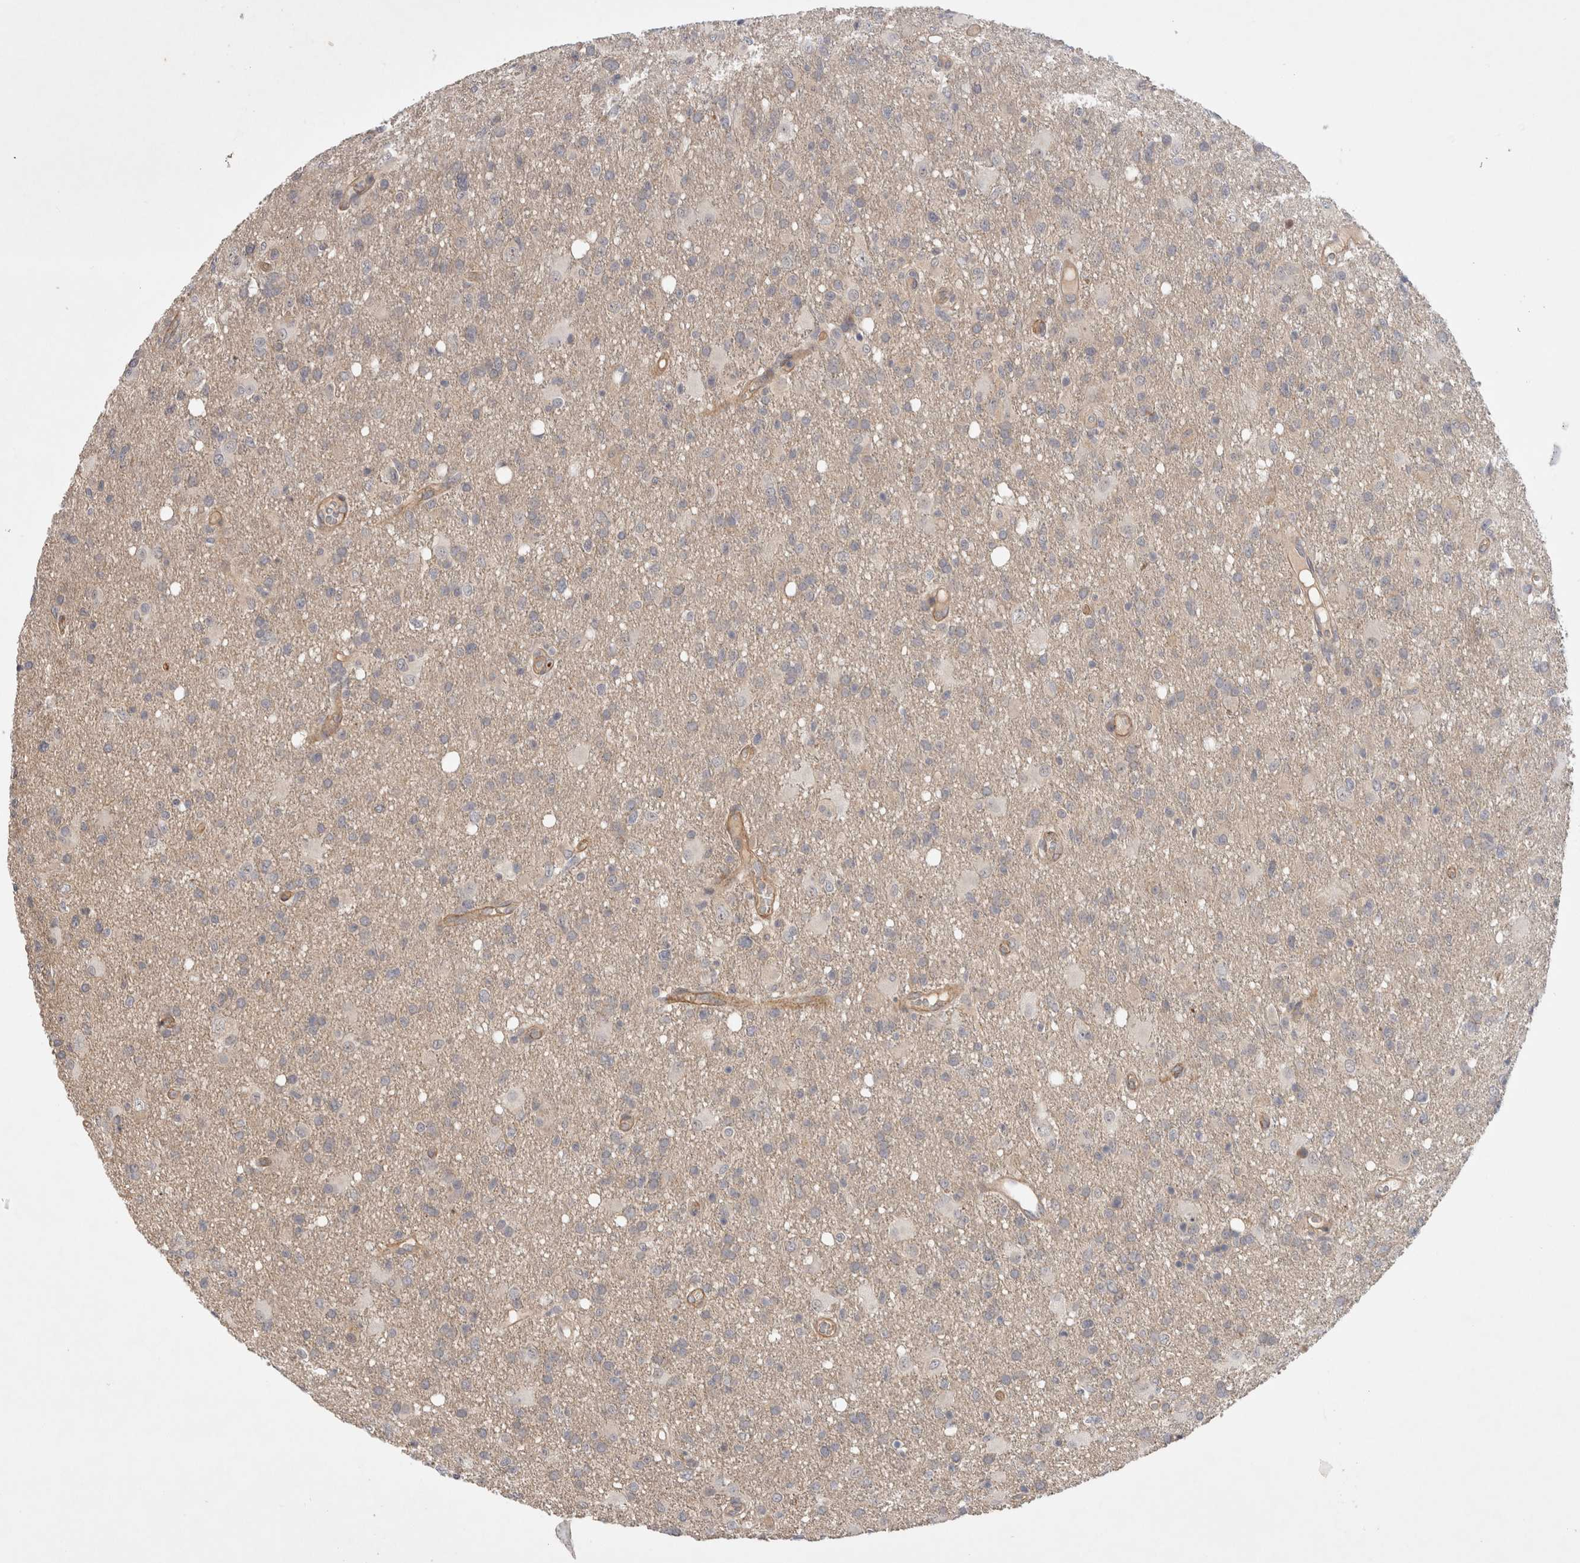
{"staining": {"intensity": "negative", "quantity": "none", "location": "none"}, "tissue": "glioma", "cell_type": "Tumor cells", "image_type": "cancer", "snomed": [{"axis": "morphology", "description": "Glioma, malignant, High grade"}, {"axis": "topography", "description": "Brain"}], "caption": "A photomicrograph of human glioma is negative for staining in tumor cells.", "gene": "CERS3", "patient": {"sex": "female", "age": 57}}